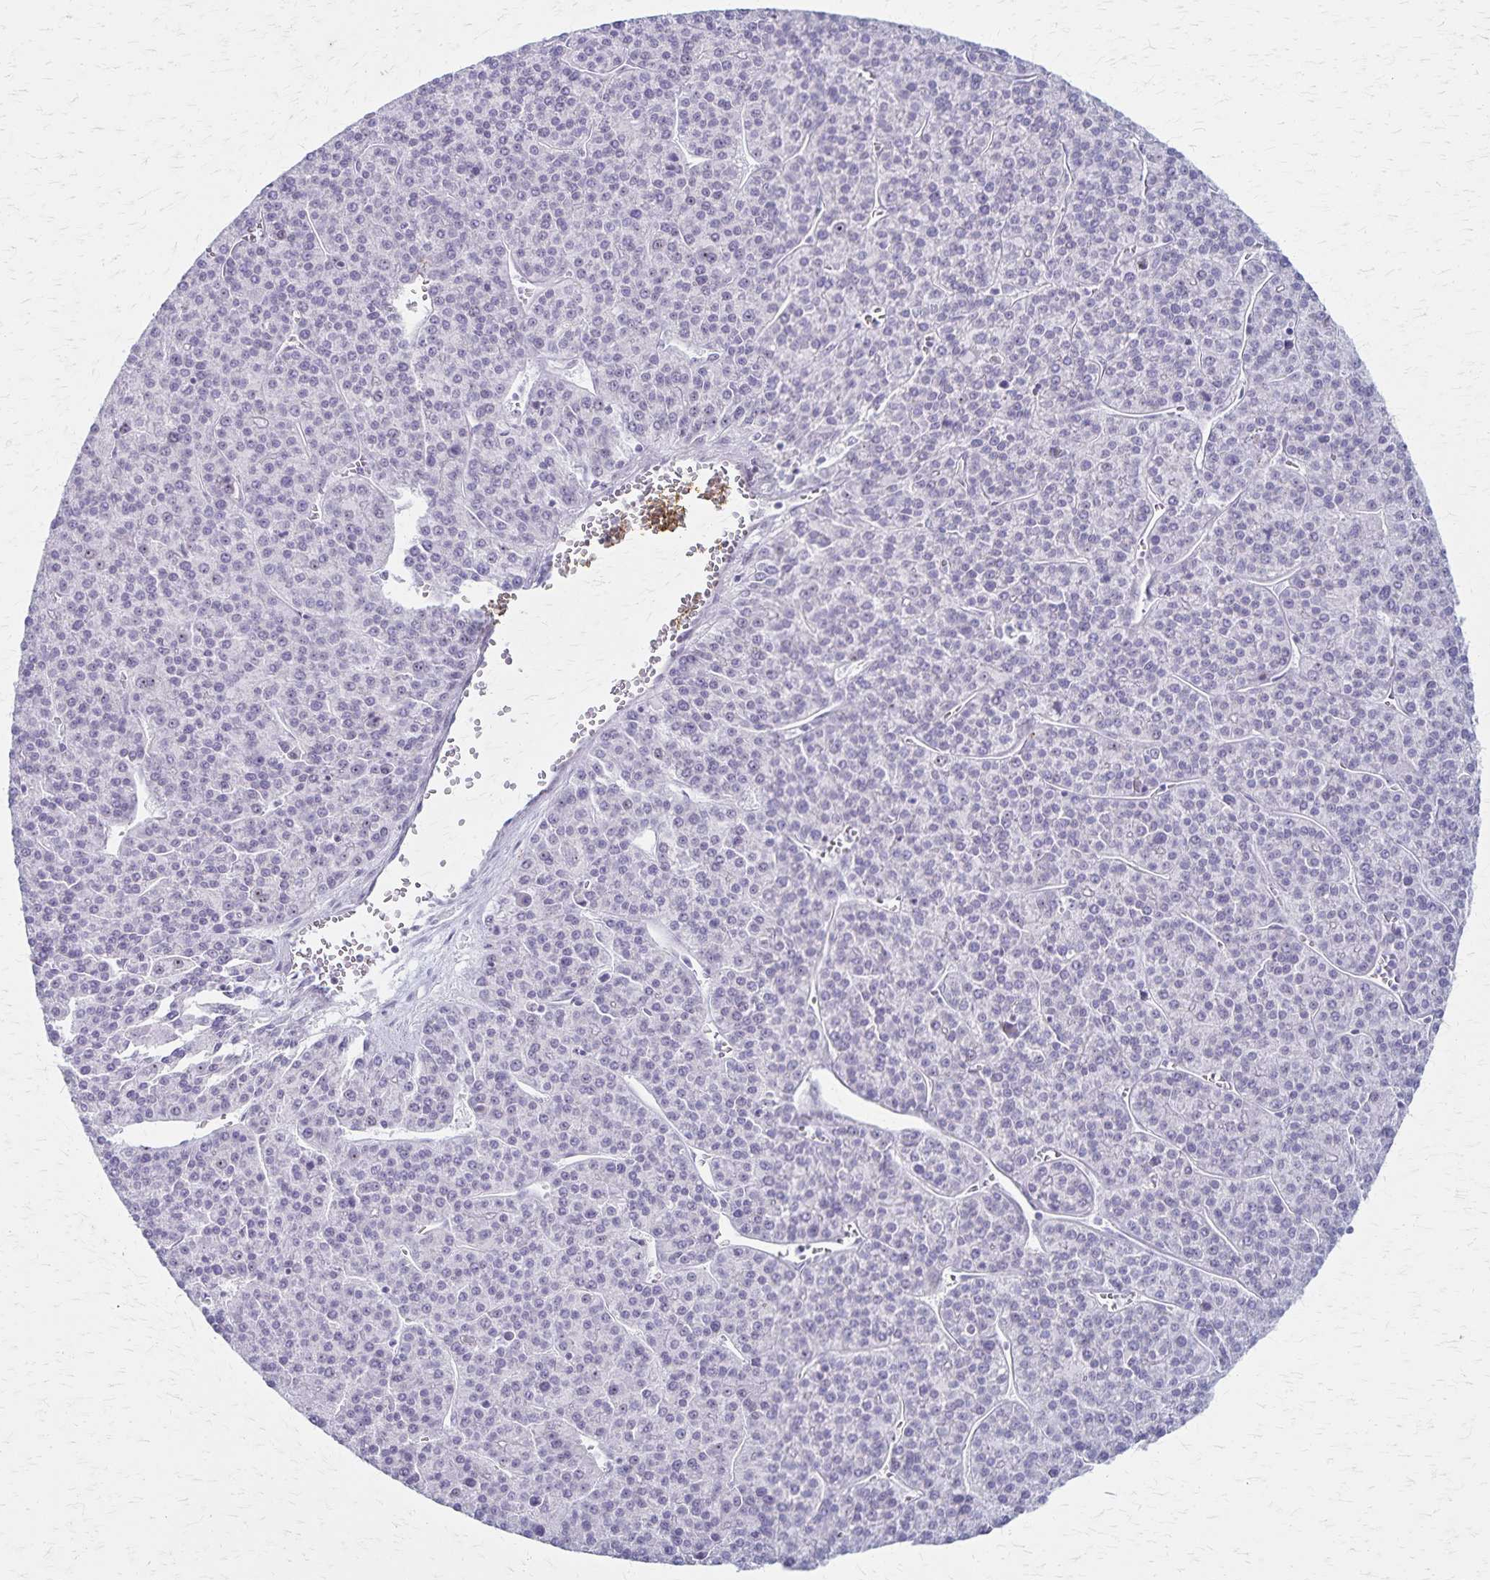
{"staining": {"intensity": "negative", "quantity": "none", "location": "none"}, "tissue": "liver cancer", "cell_type": "Tumor cells", "image_type": "cancer", "snomed": [{"axis": "morphology", "description": "Carcinoma, Hepatocellular, NOS"}, {"axis": "topography", "description": "Liver"}], "caption": "This is an IHC photomicrograph of human liver cancer (hepatocellular carcinoma). There is no positivity in tumor cells.", "gene": "DLK2", "patient": {"sex": "female", "age": 58}}